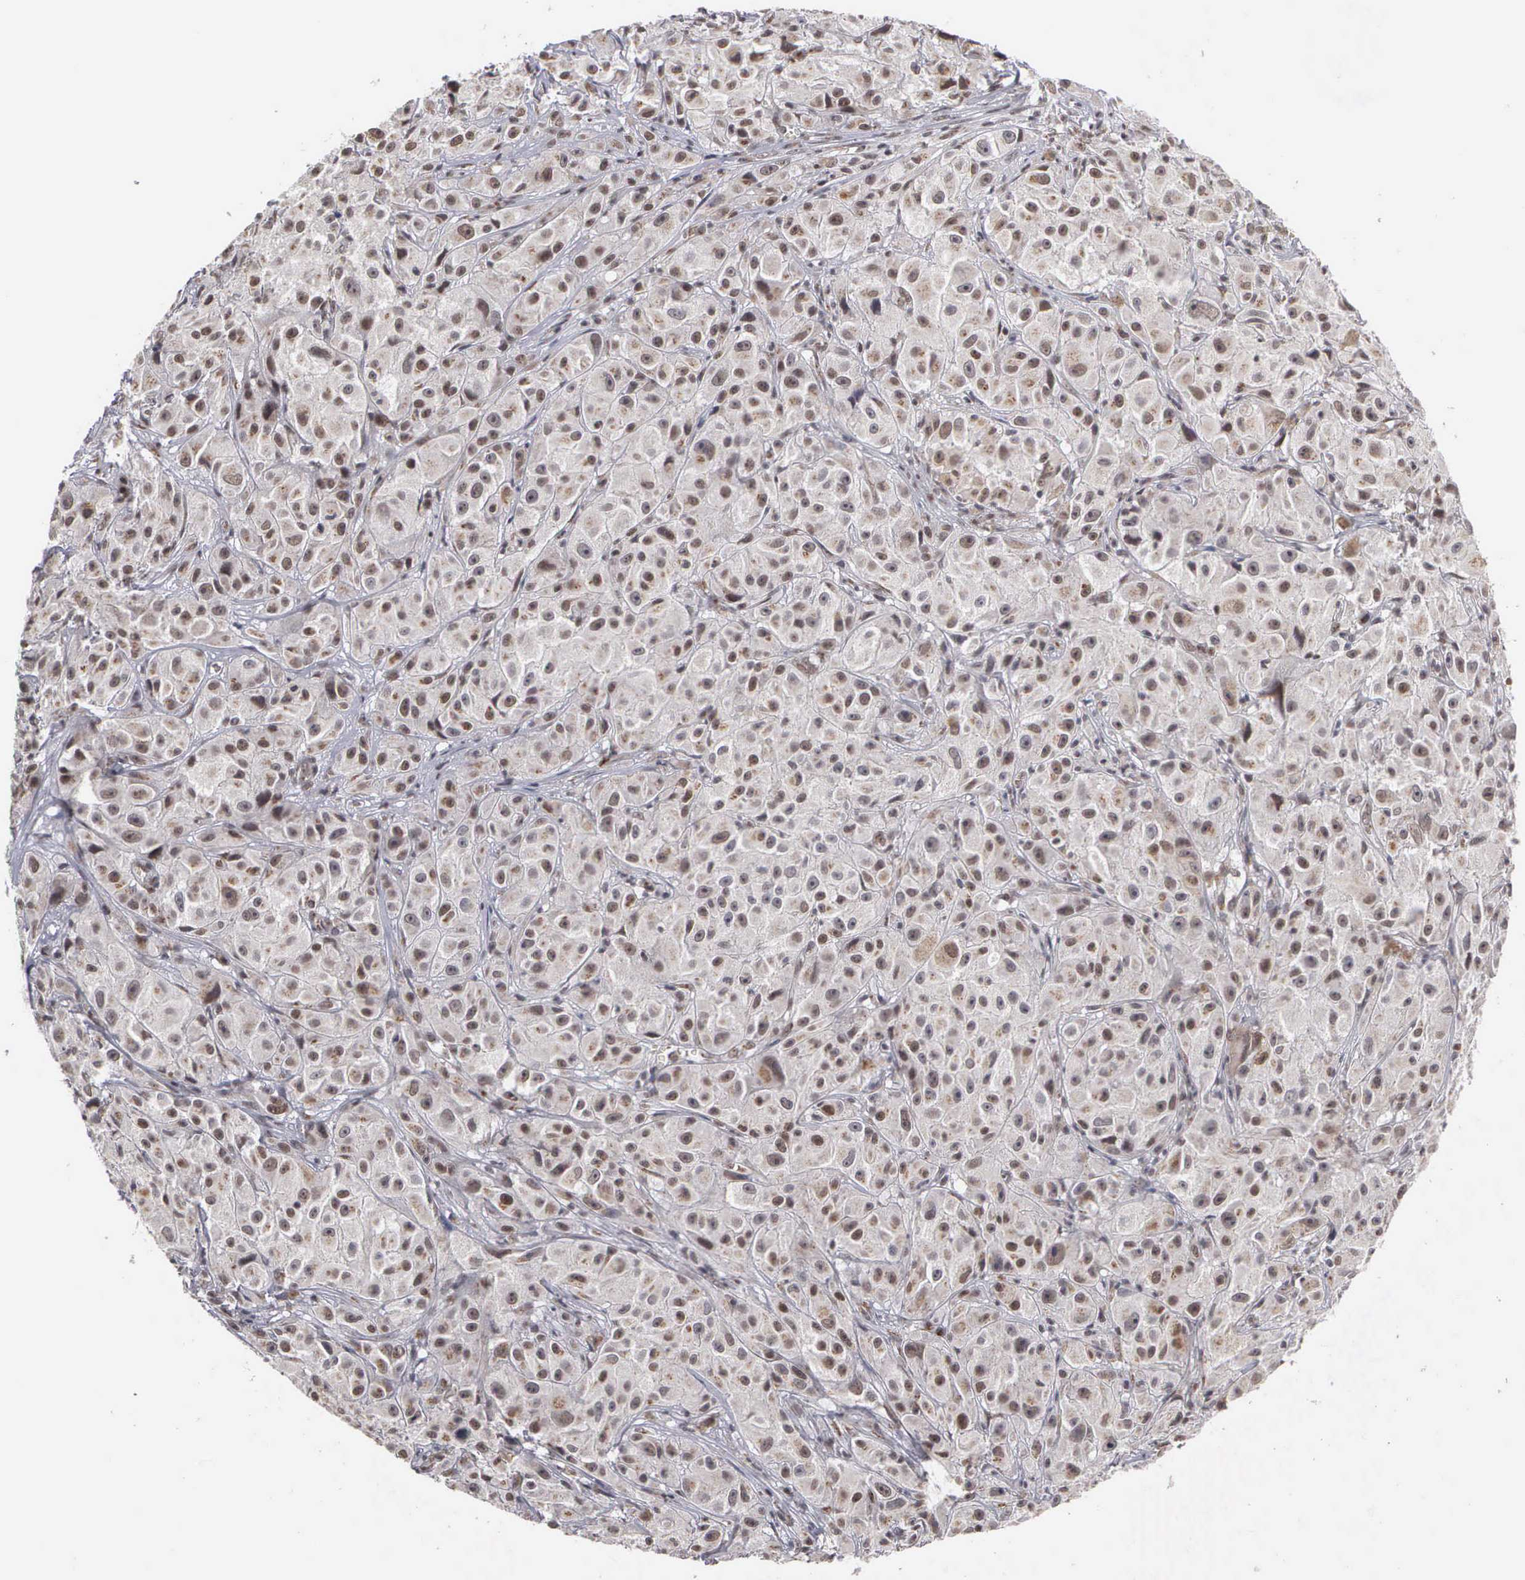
{"staining": {"intensity": "moderate", "quantity": ">75%", "location": "nuclear"}, "tissue": "melanoma", "cell_type": "Tumor cells", "image_type": "cancer", "snomed": [{"axis": "morphology", "description": "Malignant melanoma, NOS"}, {"axis": "topography", "description": "Skin"}], "caption": "Tumor cells demonstrate moderate nuclear staining in approximately >75% of cells in melanoma. Immunohistochemistry (ihc) stains the protein of interest in brown and the nuclei are stained blue.", "gene": "GTF2A1", "patient": {"sex": "male", "age": 56}}